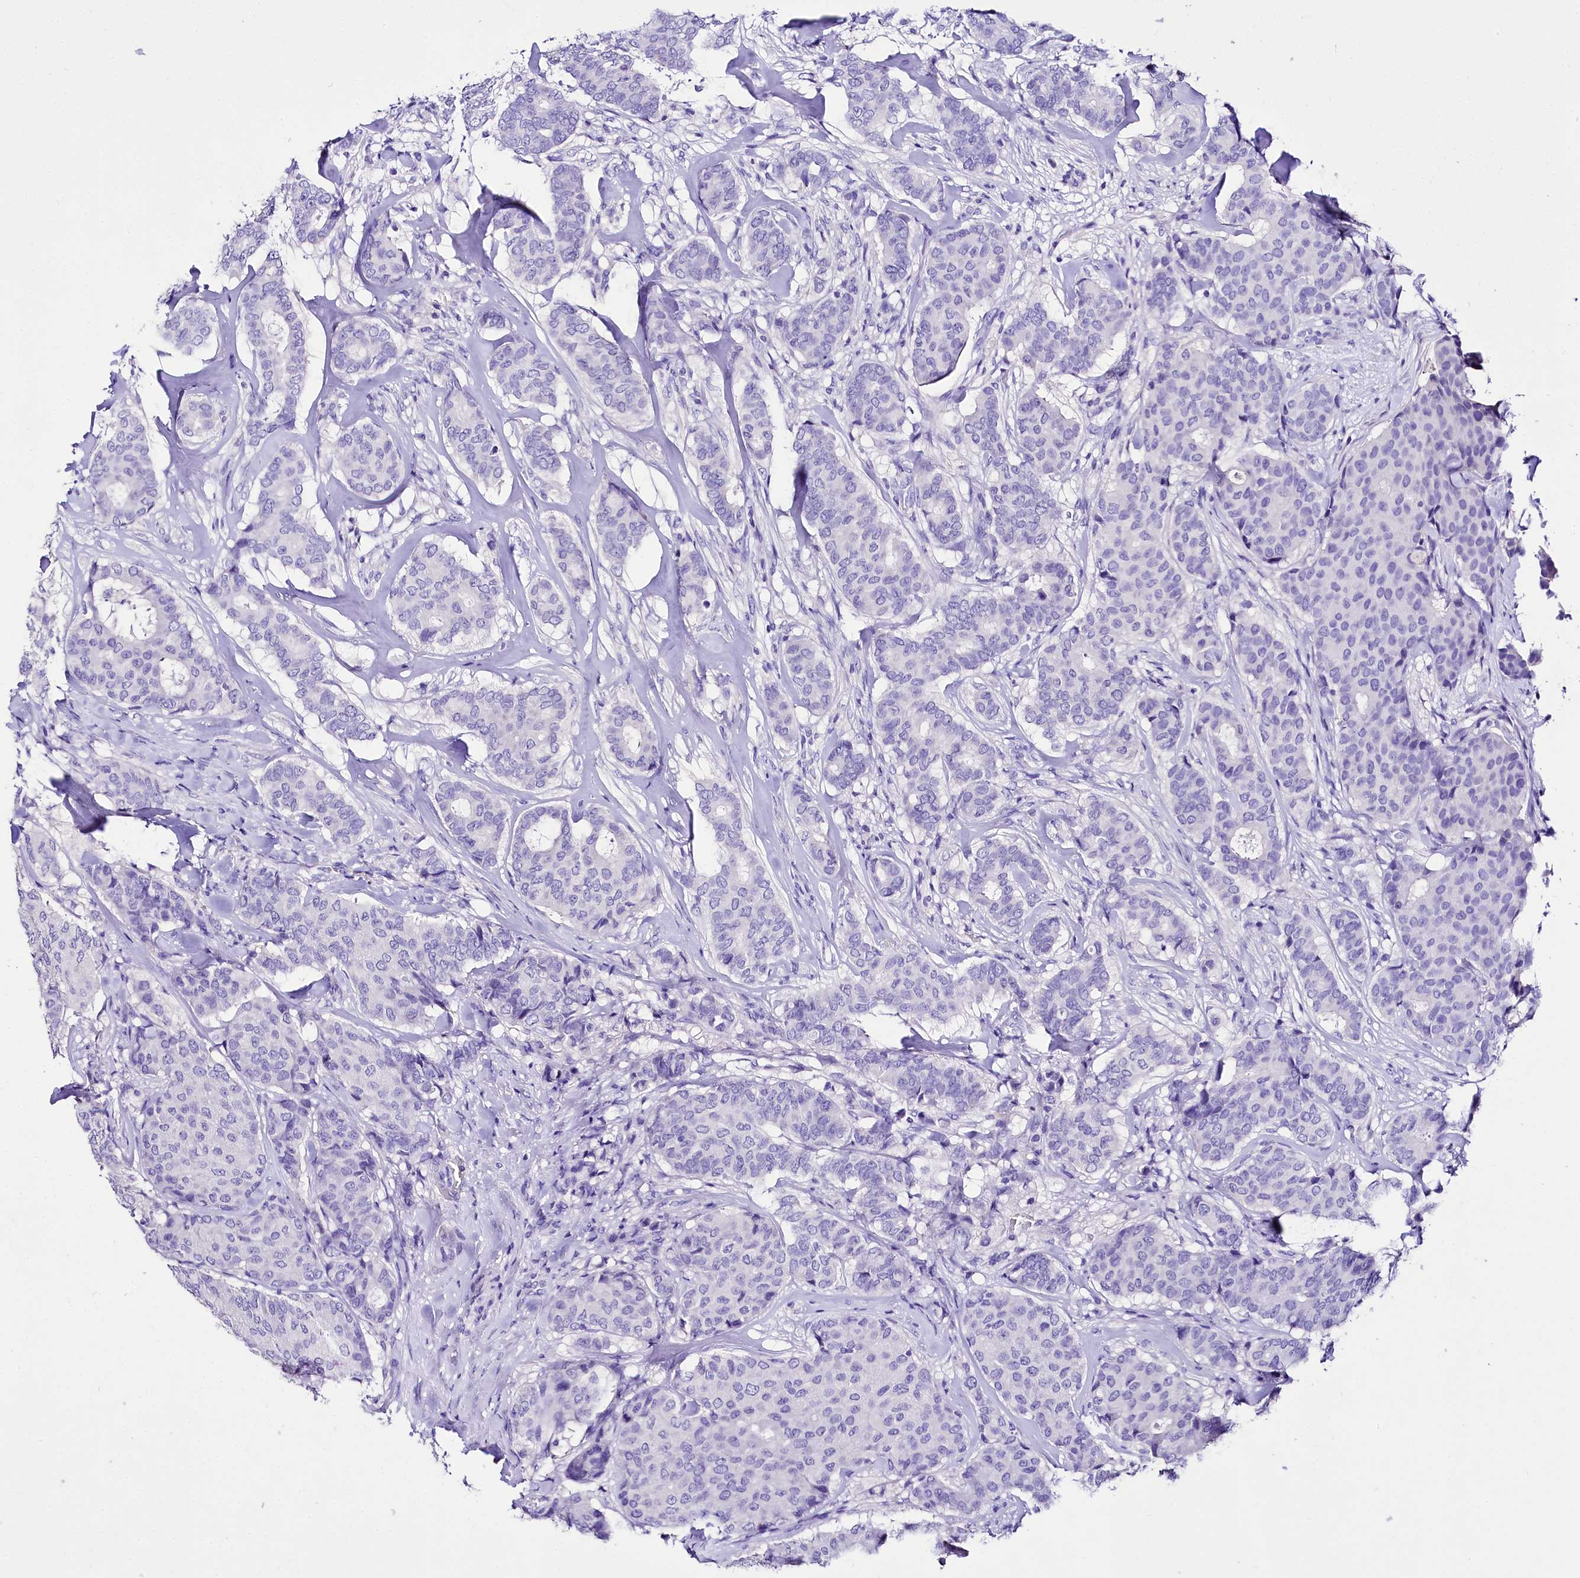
{"staining": {"intensity": "negative", "quantity": "none", "location": "none"}, "tissue": "breast cancer", "cell_type": "Tumor cells", "image_type": "cancer", "snomed": [{"axis": "morphology", "description": "Duct carcinoma"}, {"axis": "topography", "description": "Breast"}], "caption": "Breast cancer was stained to show a protein in brown. There is no significant positivity in tumor cells. (Stains: DAB (3,3'-diaminobenzidine) IHC with hematoxylin counter stain, Microscopy: brightfield microscopy at high magnification).", "gene": "A2ML1", "patient": {"sex": "female", "age": 75}}